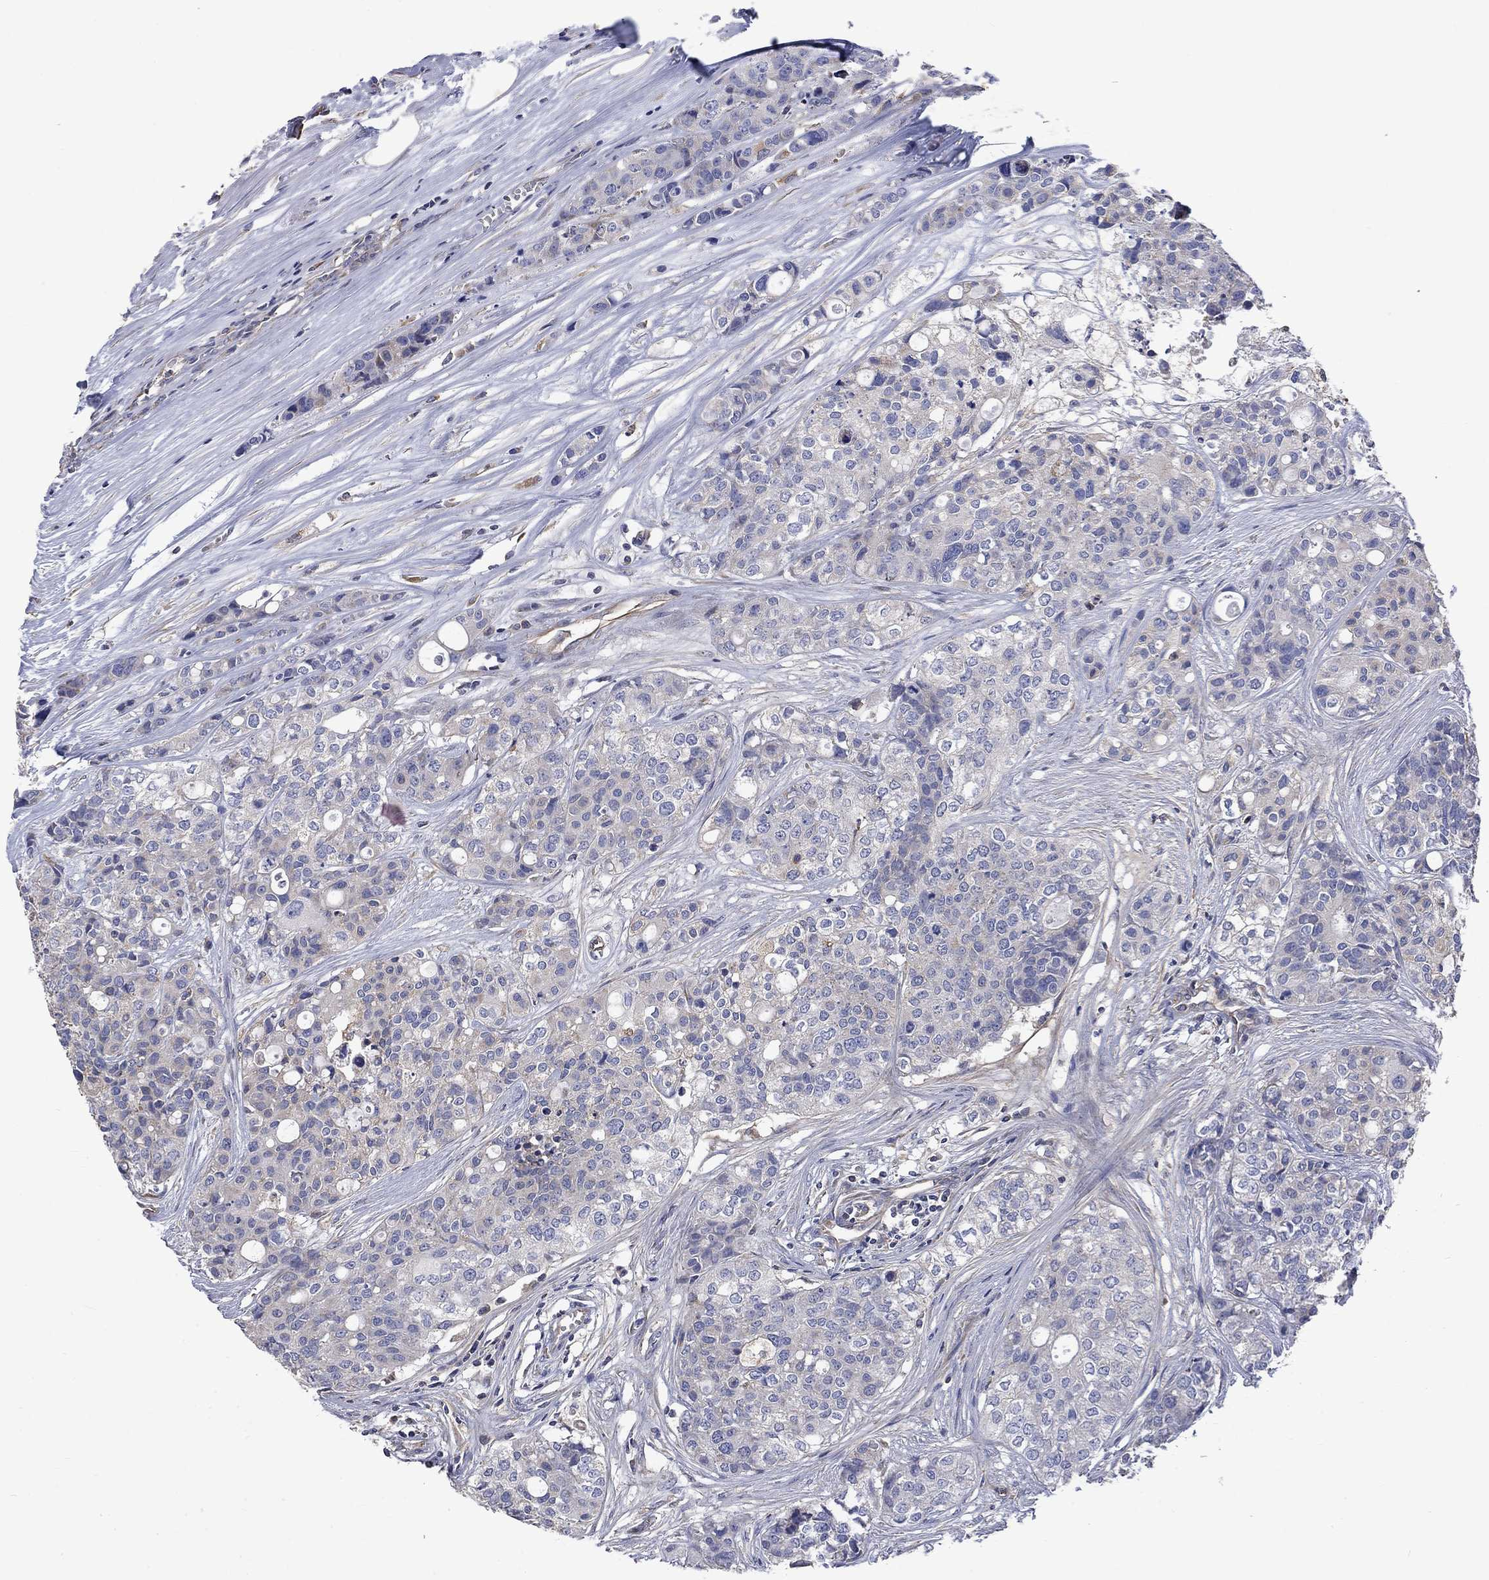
{"staining": {"intensity": "negative", "quantity": "none", "location": "none"}, "tissue": "carcinoid", "cell_type": "Tumor cells", "image_type": "cancer", "snomed": [{"axis": "morphology", "description": "Carcinoid, malignant, NOS"}, {"axis": "topography", "description": "Colon"}], "caption": "There is no significant expression in tumor cells of carcinoid (malignant).", "gene": "CAMKK2", "patient": {"sex": "male", "age": 81}}